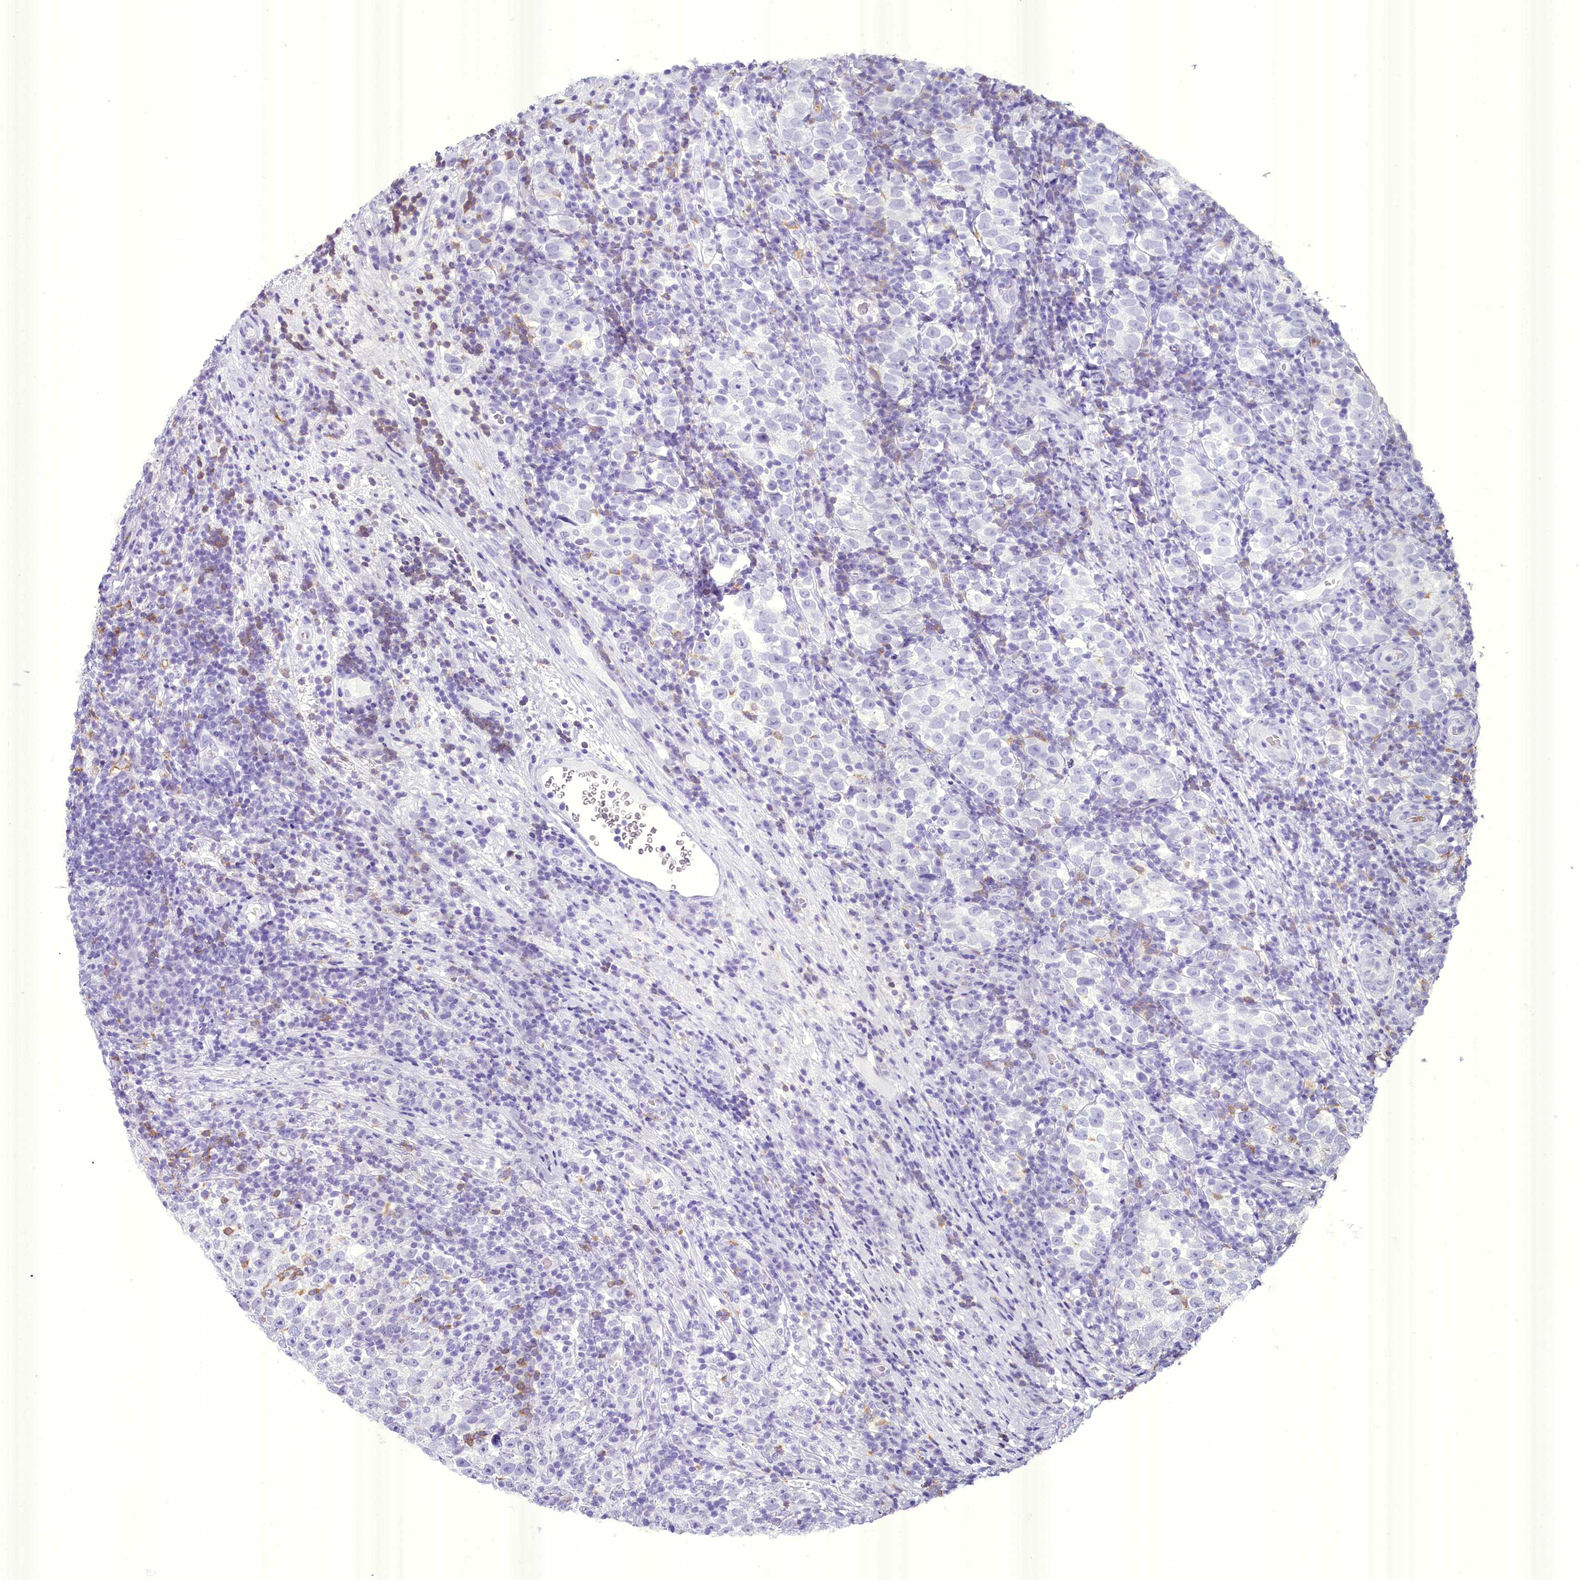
{"staining": {"intensity": "negative", "quantity": "none", "location": "none"}, "tissue": "testis cancer", "cell_type": "Tumor cells", "image_type": "cancer", "snomed": [{"axis": "morphology", "description": "Normal tissue, NOS"}, {"axis": "morphology", "description": "Seminoma, NOS"}, {"axis": "topography", "description": "Testis"}], "caption": "Immunohistochemistry (IHC) micrograph of neoplastic tissue: testis cancer stained with DAB reveals no significant protein positivity in tumor cells. Brightfield microscopy of immunohistochemistry stained with DAB (brown) and hematoxylin (blue), captured at high magnification.", "gene": "BANK1", "patient": {"sex": "male", "age": 43}}